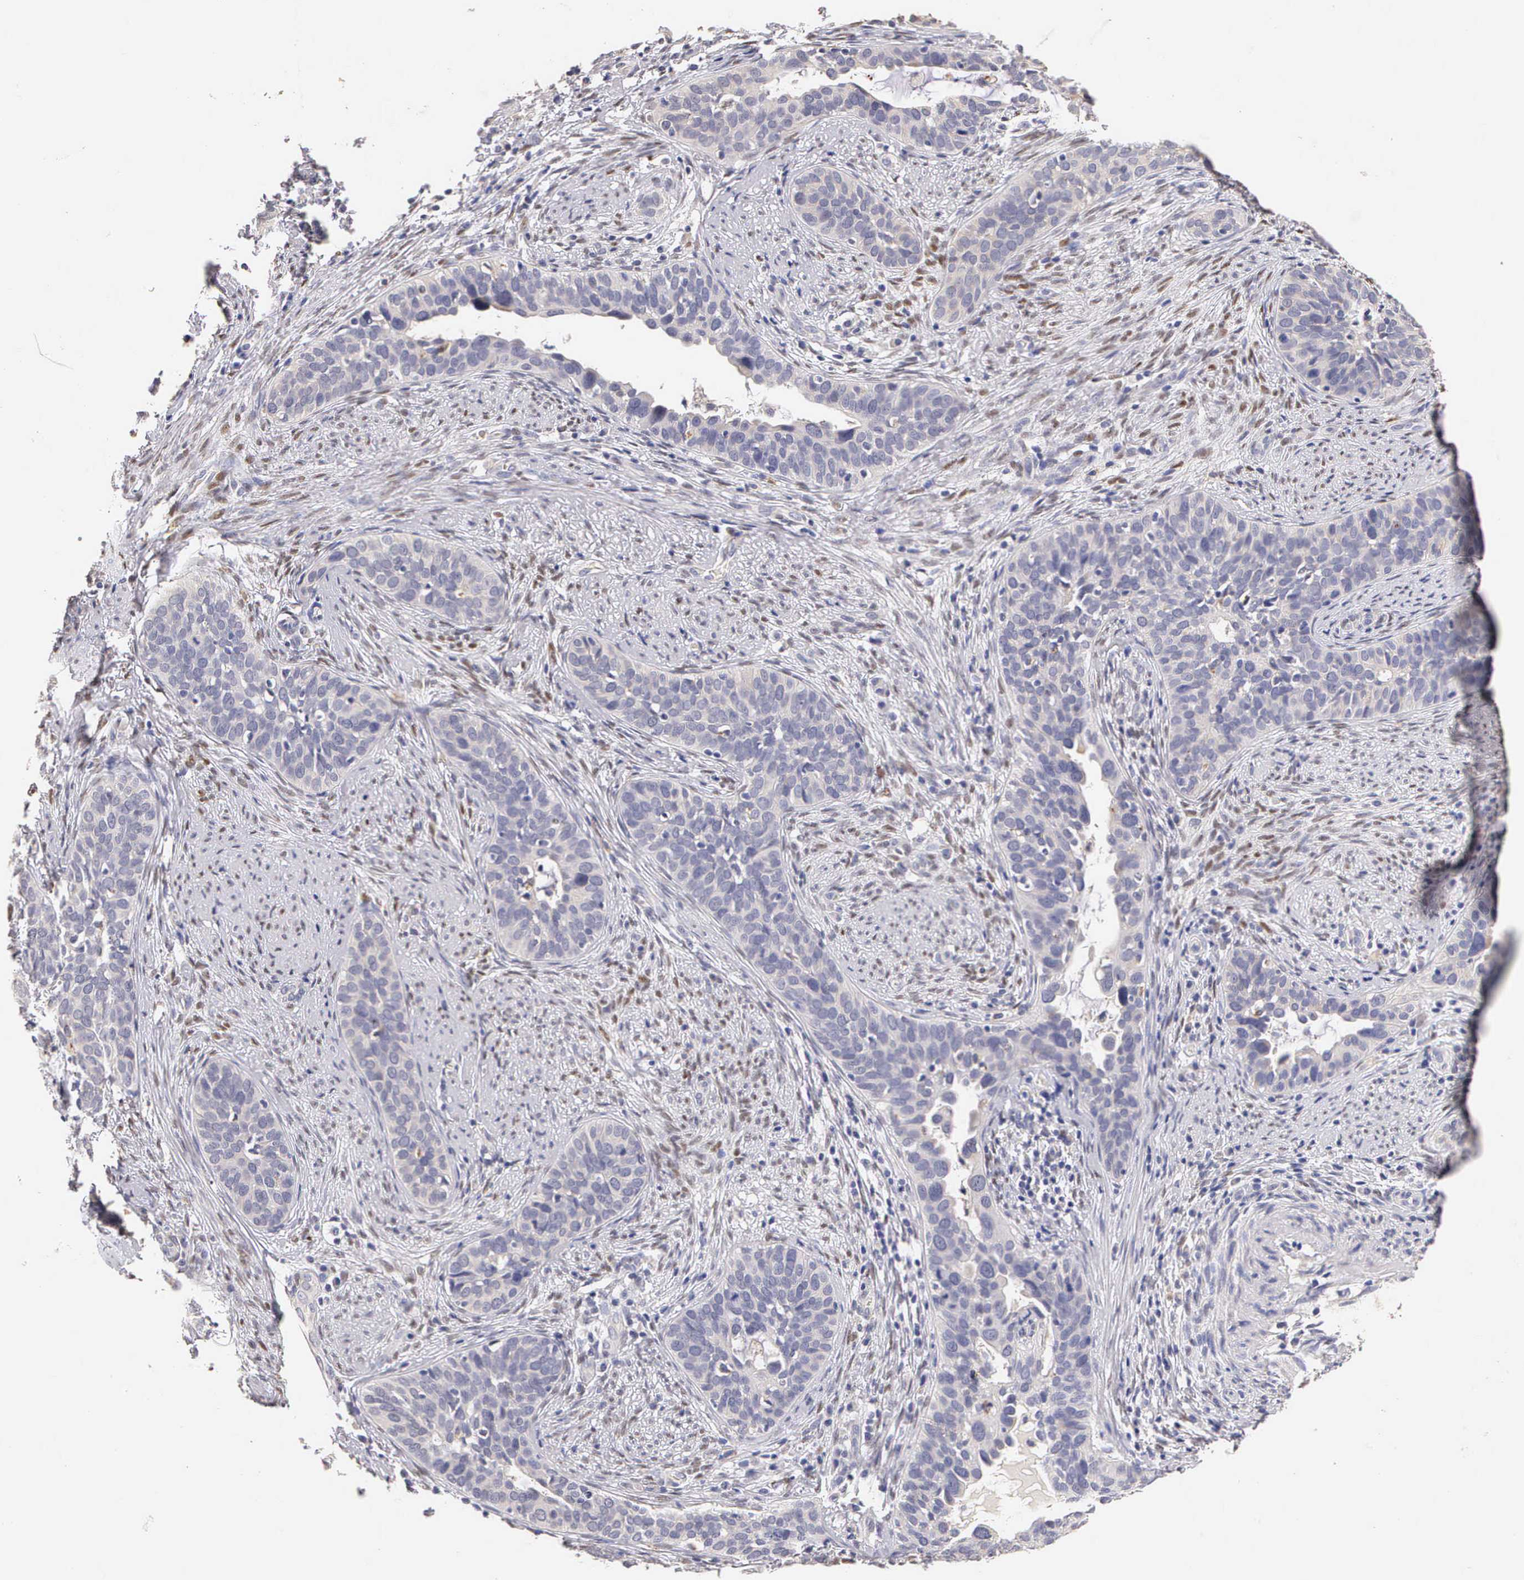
{"staining": {"intensity": "negative", "quantity": "none", "location": "none"}, "tissue": "cervical cancer", "cell_type": "Tumor cells", "image_type": "cancer", "snomed": [{"axis": "morphology", "description": "Squamous cell carcinoma, NOS"}, {"axis": "topography", "description": "Cervix"}], "caption": "An immunohistochemistry histopathology image of squamous cell carcinoma (cervical) is shown. There is no staining in tumor cells of squamous cell carcinoma (cervical).", "gene": "ESR1", "patient": {"sex": "female", "age": 31}}